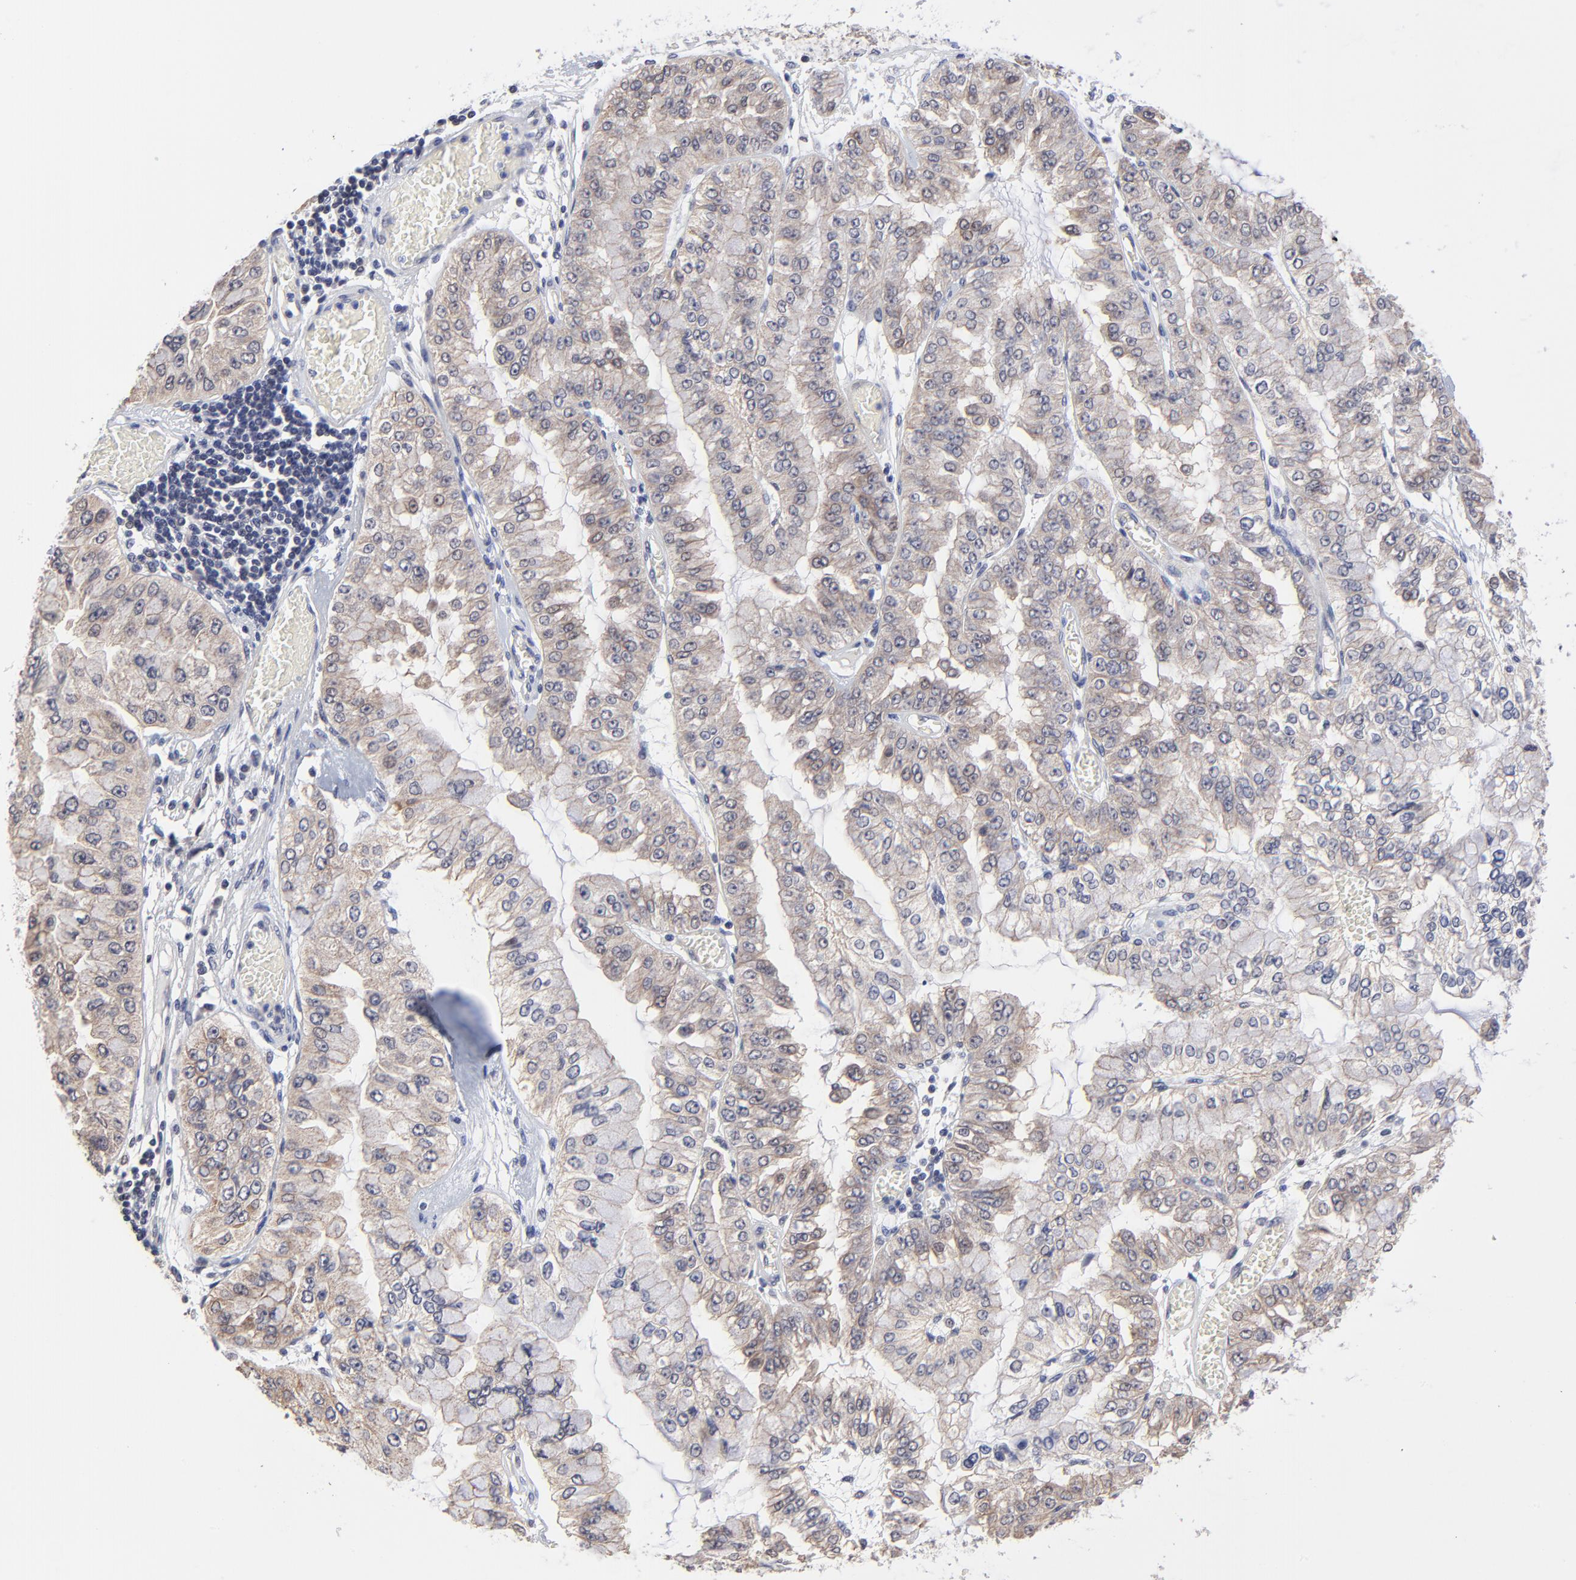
{"staining": {"intensity": "weak", "quantity": ">75%", "location": "cytoplasmic/membranous"}, "tissue": "liver cancer", "cell_type": "Tumor cells", "image_type": "cancer", "snomed": [{"axis": "morphology", "description": "Cholangiocarcinoma"}, {"axis": "topography", "description": "Liver"}], "caption": "This image exhibits cholangiocarcinoma (liver) stained with immunohistochemistry (IHC) to label a protein in brown. The cytoplasmic/membranous of tumor cells show weak positivity for the protein. Nuclei are counter-stained blue.", "gene": "FBXO8", "patient": {"sex": "female", "age": 79}}